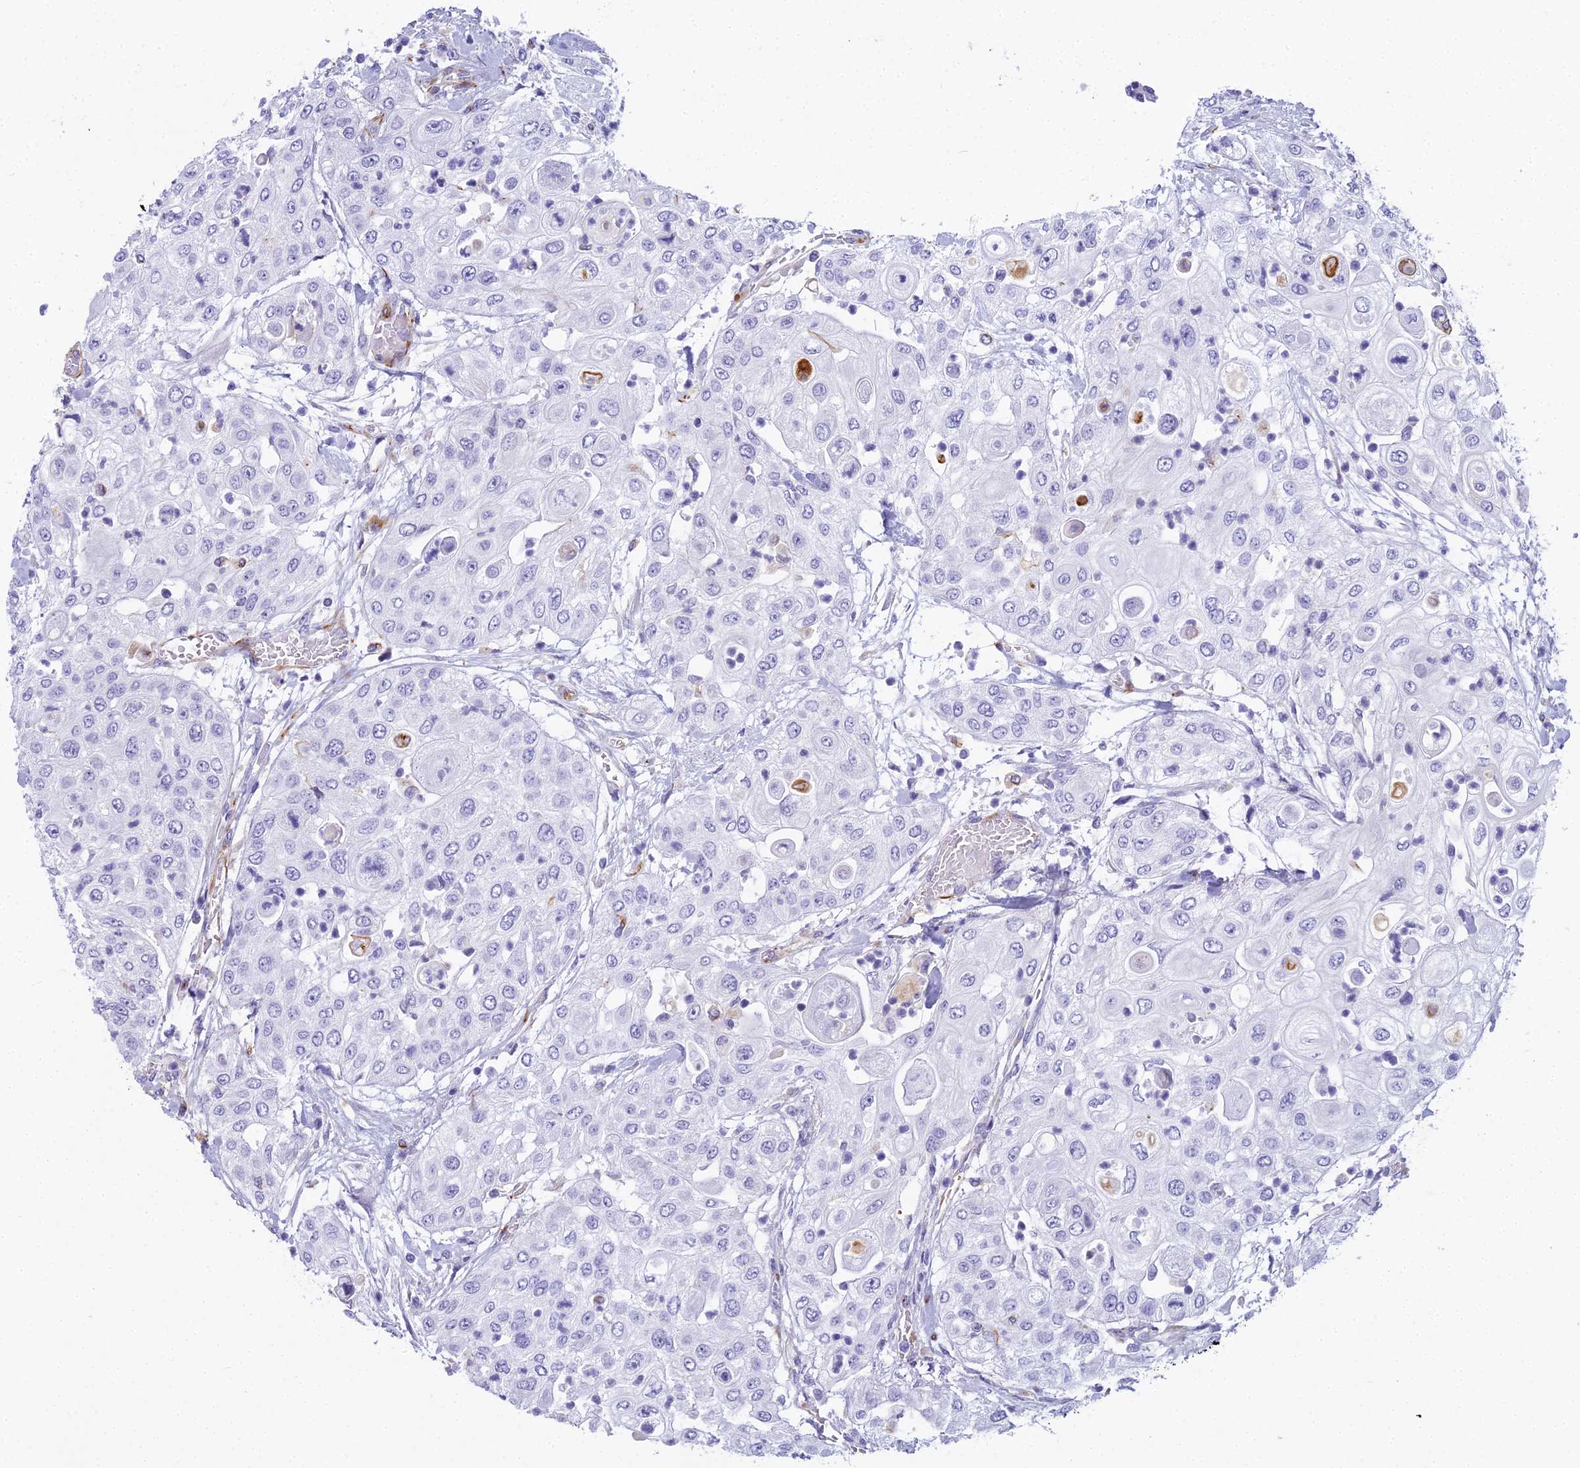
{"staining": {"intensity": "negative", "quantity": "none", "location": "none"}, "tissue": "urothelial cancer", "cell_type": "Tumor cells", "image_type": "cancer", "snomed": [{"axis": "morphology", "description": "Urothelial carcinoma, High grade"}, {"axis": "topography", "description": "Urinary bladder"}], "caption": "DAB (3,3'-diaminobenzidine) immunohistochemical staining of urothelial carcinoma (high-grade) displays no significant positivity in tumor cells. The staining is performed using DAB brown chromogen with nuclei counter-stained in using hematoxylin.", "gene": "EVI2A", "patient": {"sex": "female", "age": 79}}